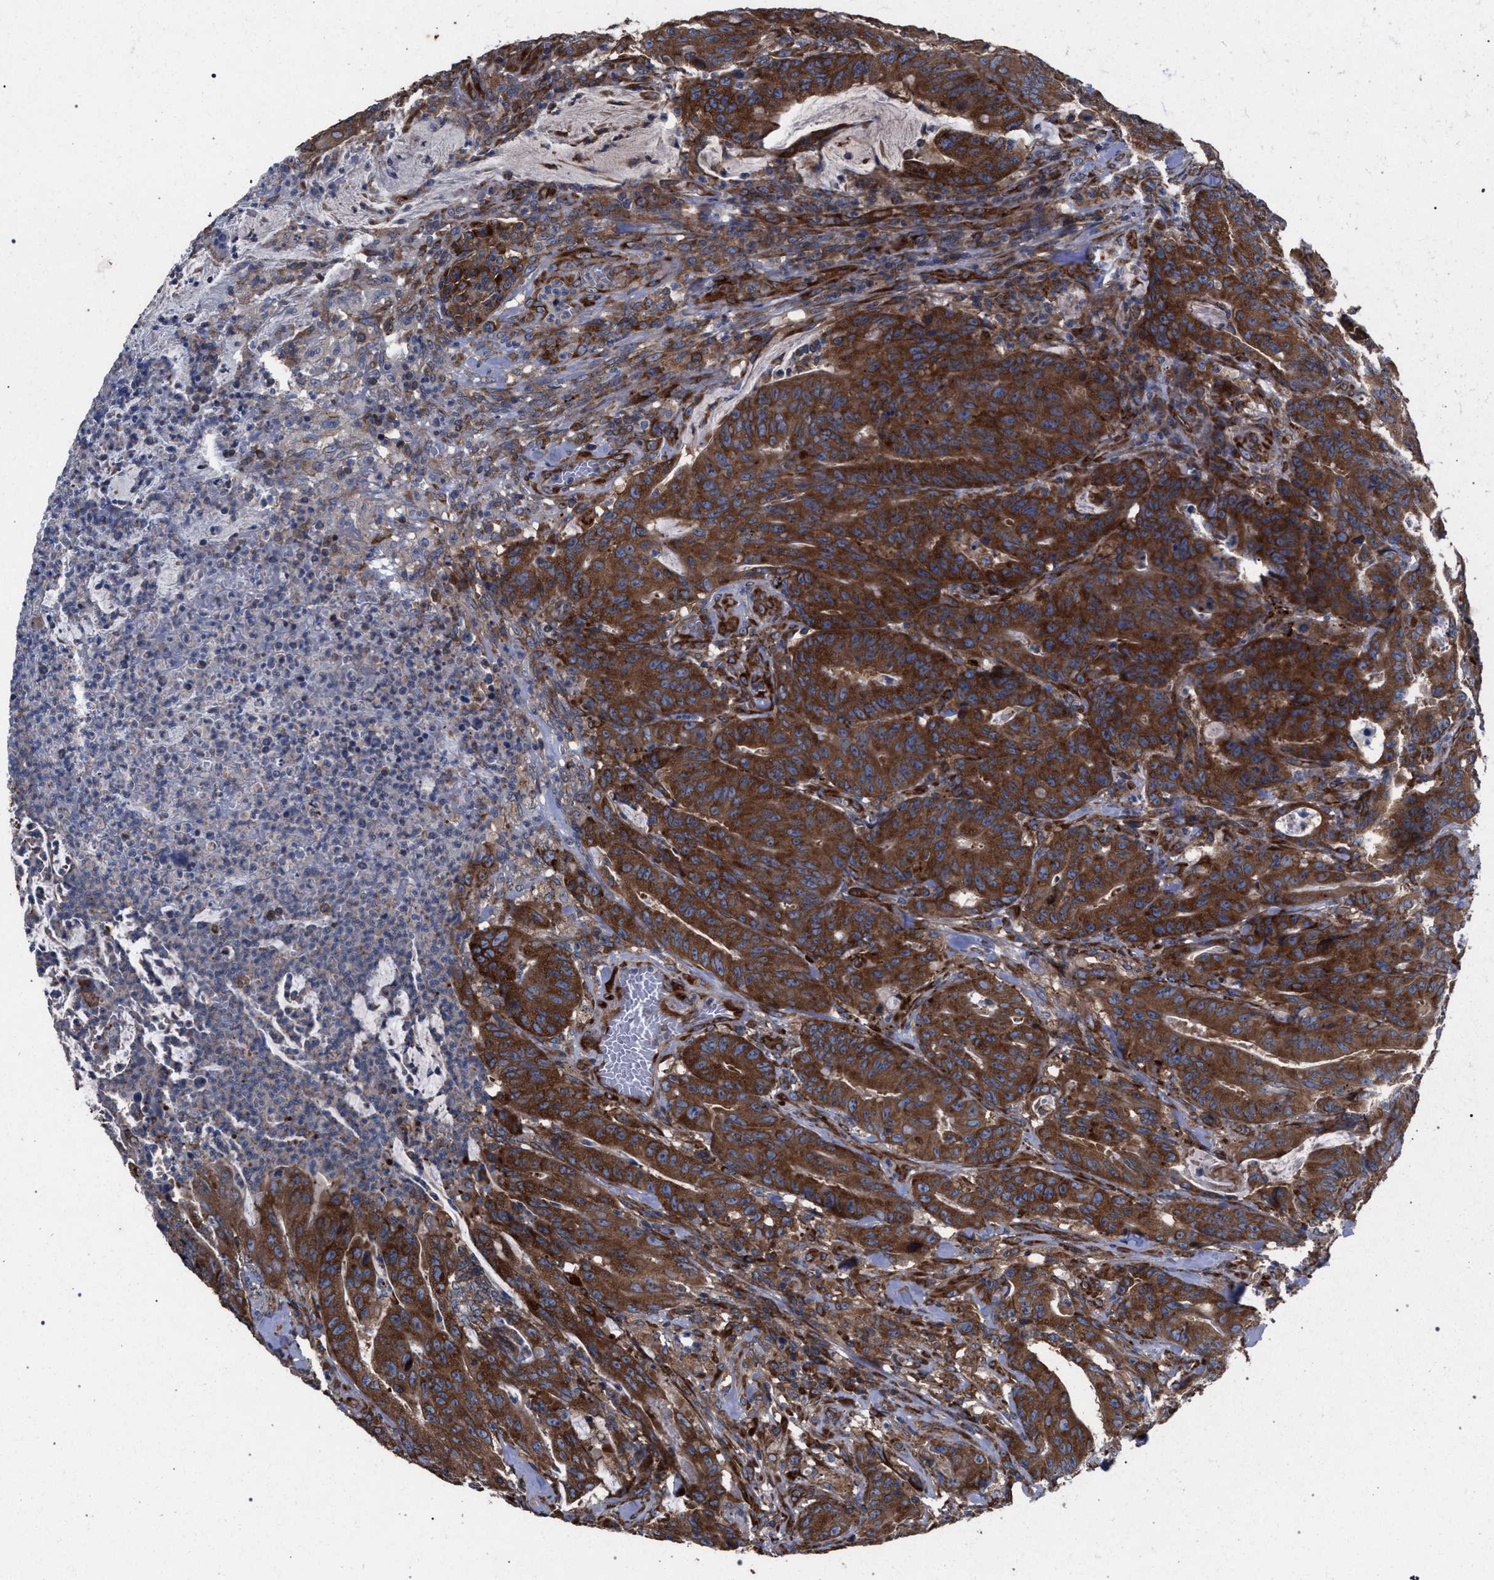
{"staining": {"intensity": "strong", "quantity": ">75%", "location": "cytoplasmic/membranous"}, "tissue": "colorectal cancer", "cell_type": "Tumor cells", "image_type": "cancer", "snomed": [{"axis": "morphology", "description": "Adenocarcinoma, NOS"}, {"axis": "topography", "description": "Colon"}], "caption": "Approximately >75% of tumor cells in human colorectal cancer demonstrate strong cytoplasmic/membranous protein positivity as visualized by brown immunohistochemical staining.", "gene": "CDR2L", "patient": {"sex": "male", "age": 45}}